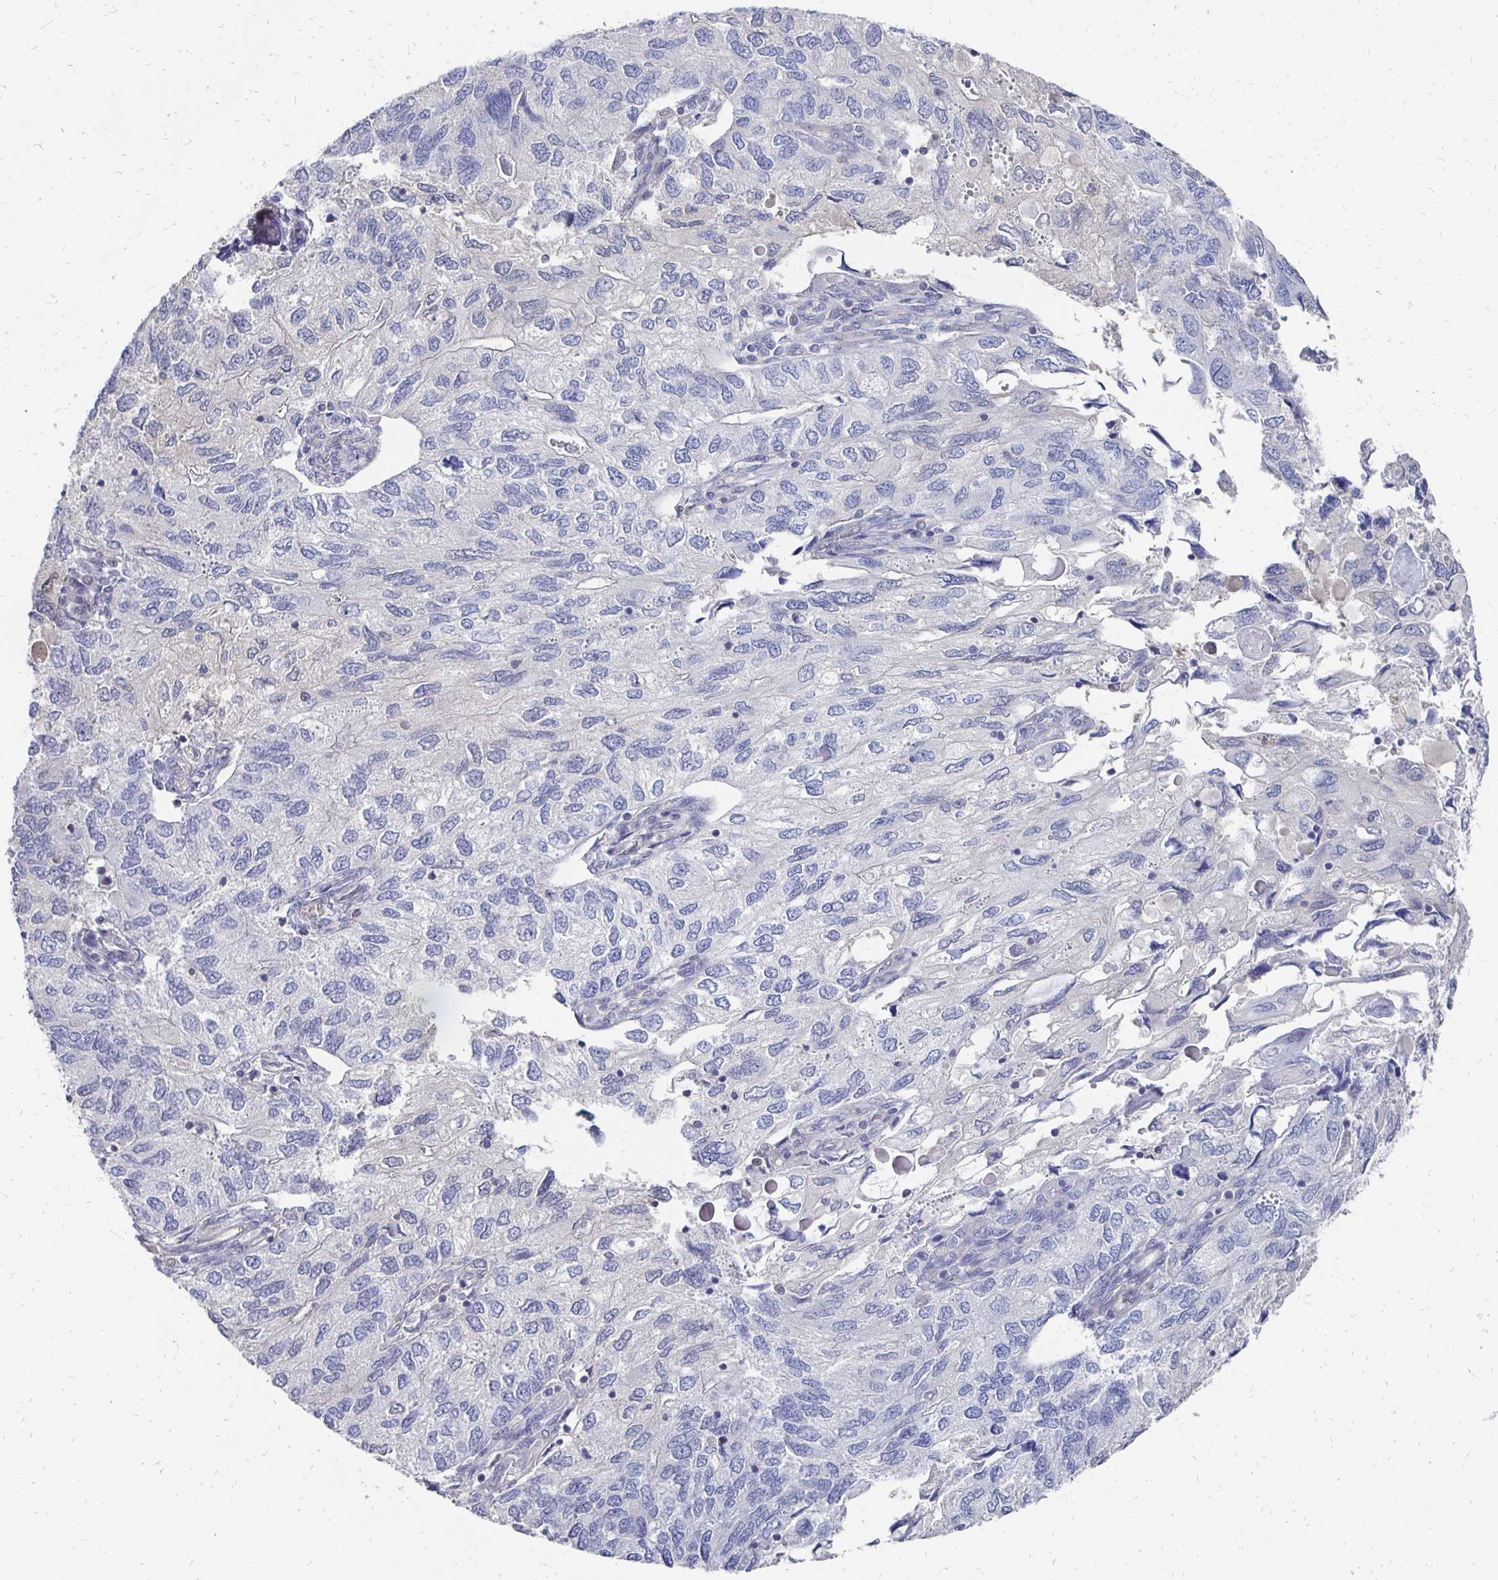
{"staining": {"intensity": "negative", "quantity": "none", "location": "none"}, "tissue": "endometrial cancer", "cell_type": "Tumor cells", "image_type": "cancer", "snomed": [{"axis": "morphology", "description": "Carcinoma, NOS"}, {"axis": "topography", "description": "Uterus"}], "caption": "Immunohistochemistry (IHC) photomicrograph of neoplastic tissue: human endometrial cancer (carcinoma) stained with DAB displays no significant protein positivity in tumor cells.", "gene": "SYCP3", "patient": {"sex": "female", "age": 76}}